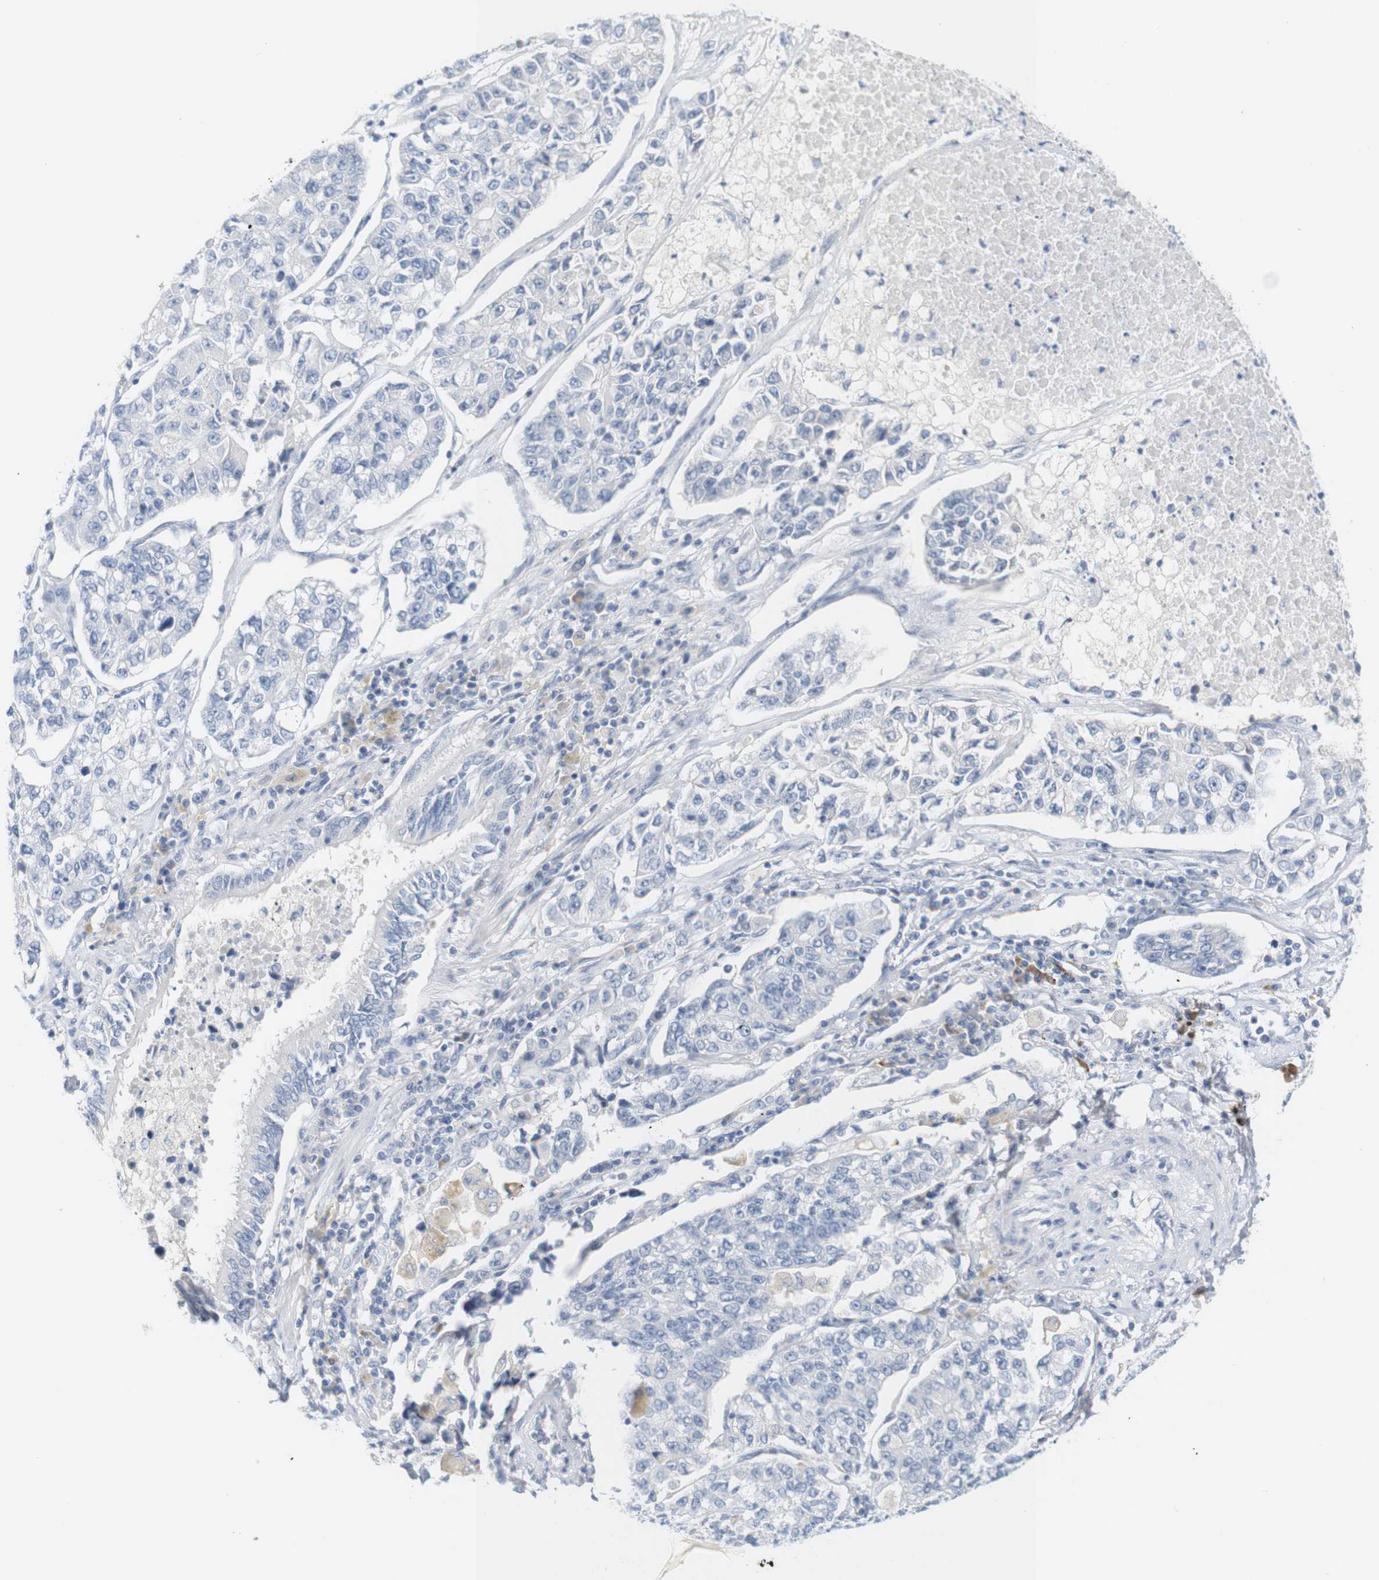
{"staining": {"intensity": "negative", "quantity": "none", "location": "none"}, "tissue": "lung cancer", "cell_type": "Tumor cells", "image_type": "cancer", "snomed": [{"axis": "morphology", "description": "Adenocarcinoma, NOS"}, {"axis": "topography", "description": "Lung"}], "caption": "Tumor cells are negative for protein expression in human lung cancer.", "gene": "RGS9", "patient": {"sex": "male", "age": 49}}